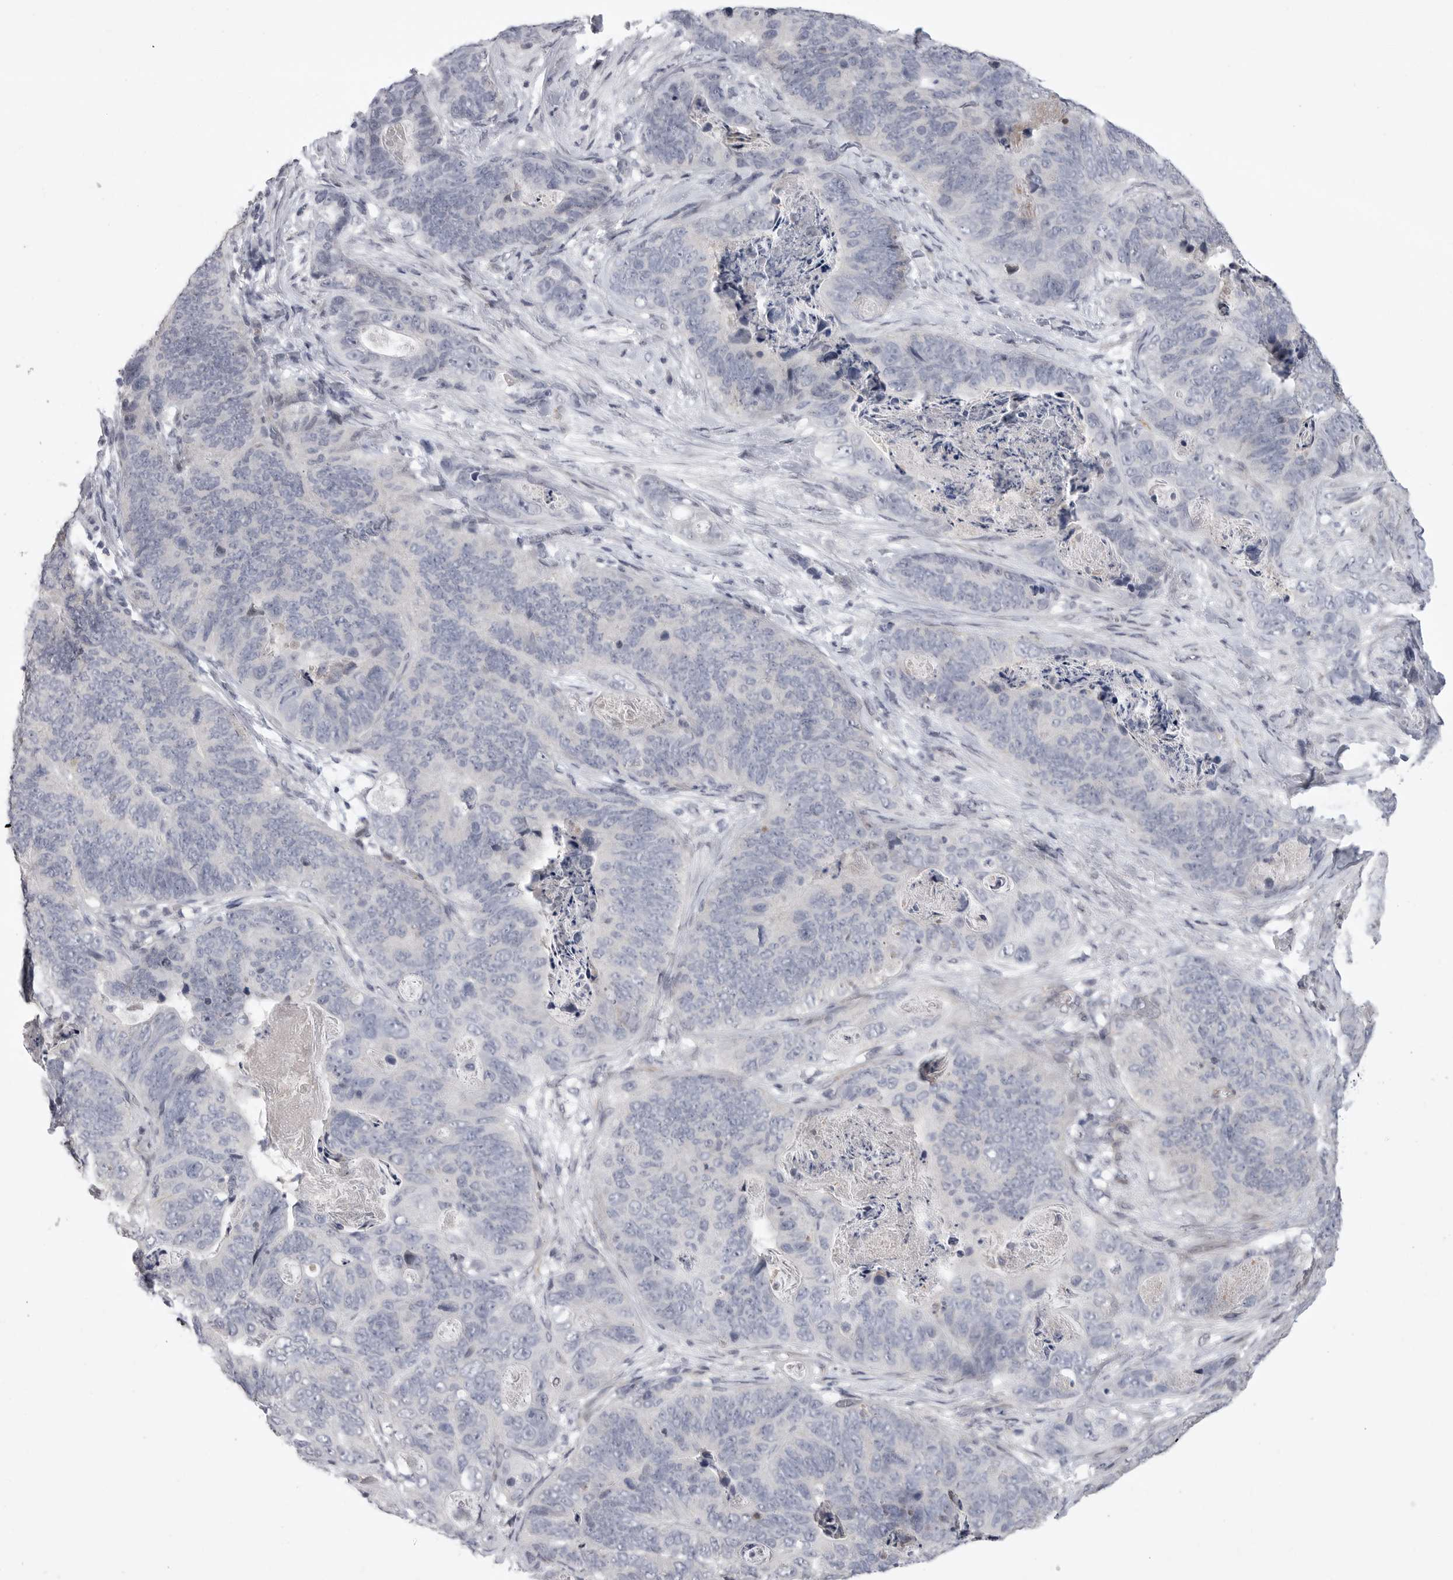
{"staining": {"intensity": "negative", "quantity": "none", "location": "none"}, "tissue": "stomach cancer", "cell_type": "Tumor cells", "image_type": "cancer", "snomed": [{"axis": "morphology", "description": "Normal tissue, NOS"}, {"axis": "morphology", "description": "Adenocarcinoma, NOS"}, {"axis": "topography", "description": "Stomach"}], "caption": "This is an immunohistochemistry (IHC) photomicrograph of stomach cancer. There is no positivity in tumor cells.", "gene": "FBXO43", "patient": {"sex": "female", "age": 89}}